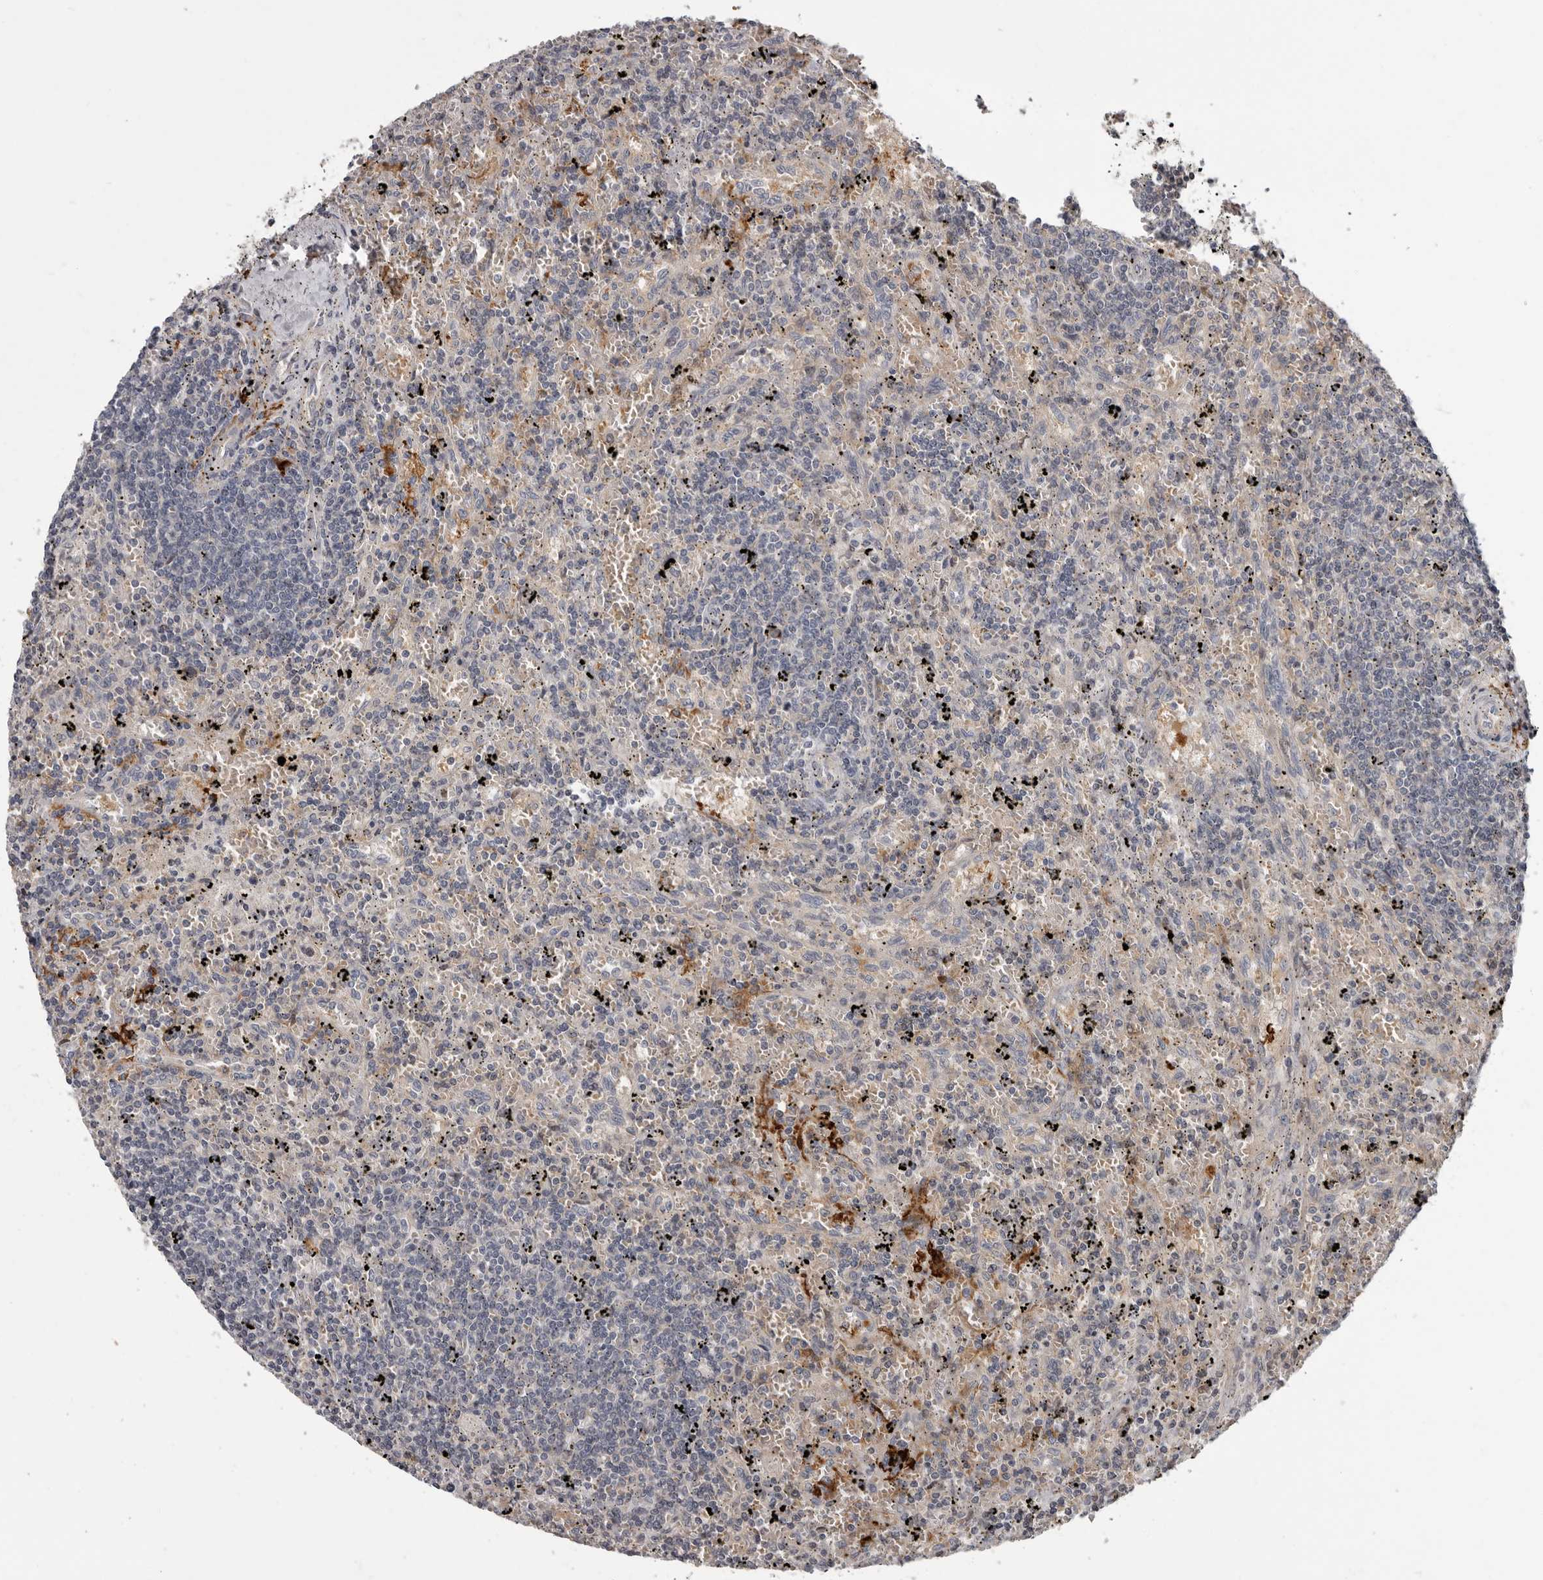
{"staining": {"intensity": "negative", "quantity": "none", "location": "none"}, "tissue": "lymphoma", "cell_type": "Tumor cells", "image_type": "cancer", "snomed": [{"axis": "morphology", "description": "Malignant lymphoma, non-Hodgkin's type, Low grade"}, {"axis": "topography", "description": "Spleen"}], "caption": "The image demonstrates no staining of tumor cells in lymphoma.", "gene": "FGFR4", "patient": {"sex": "male", "age": 76}}